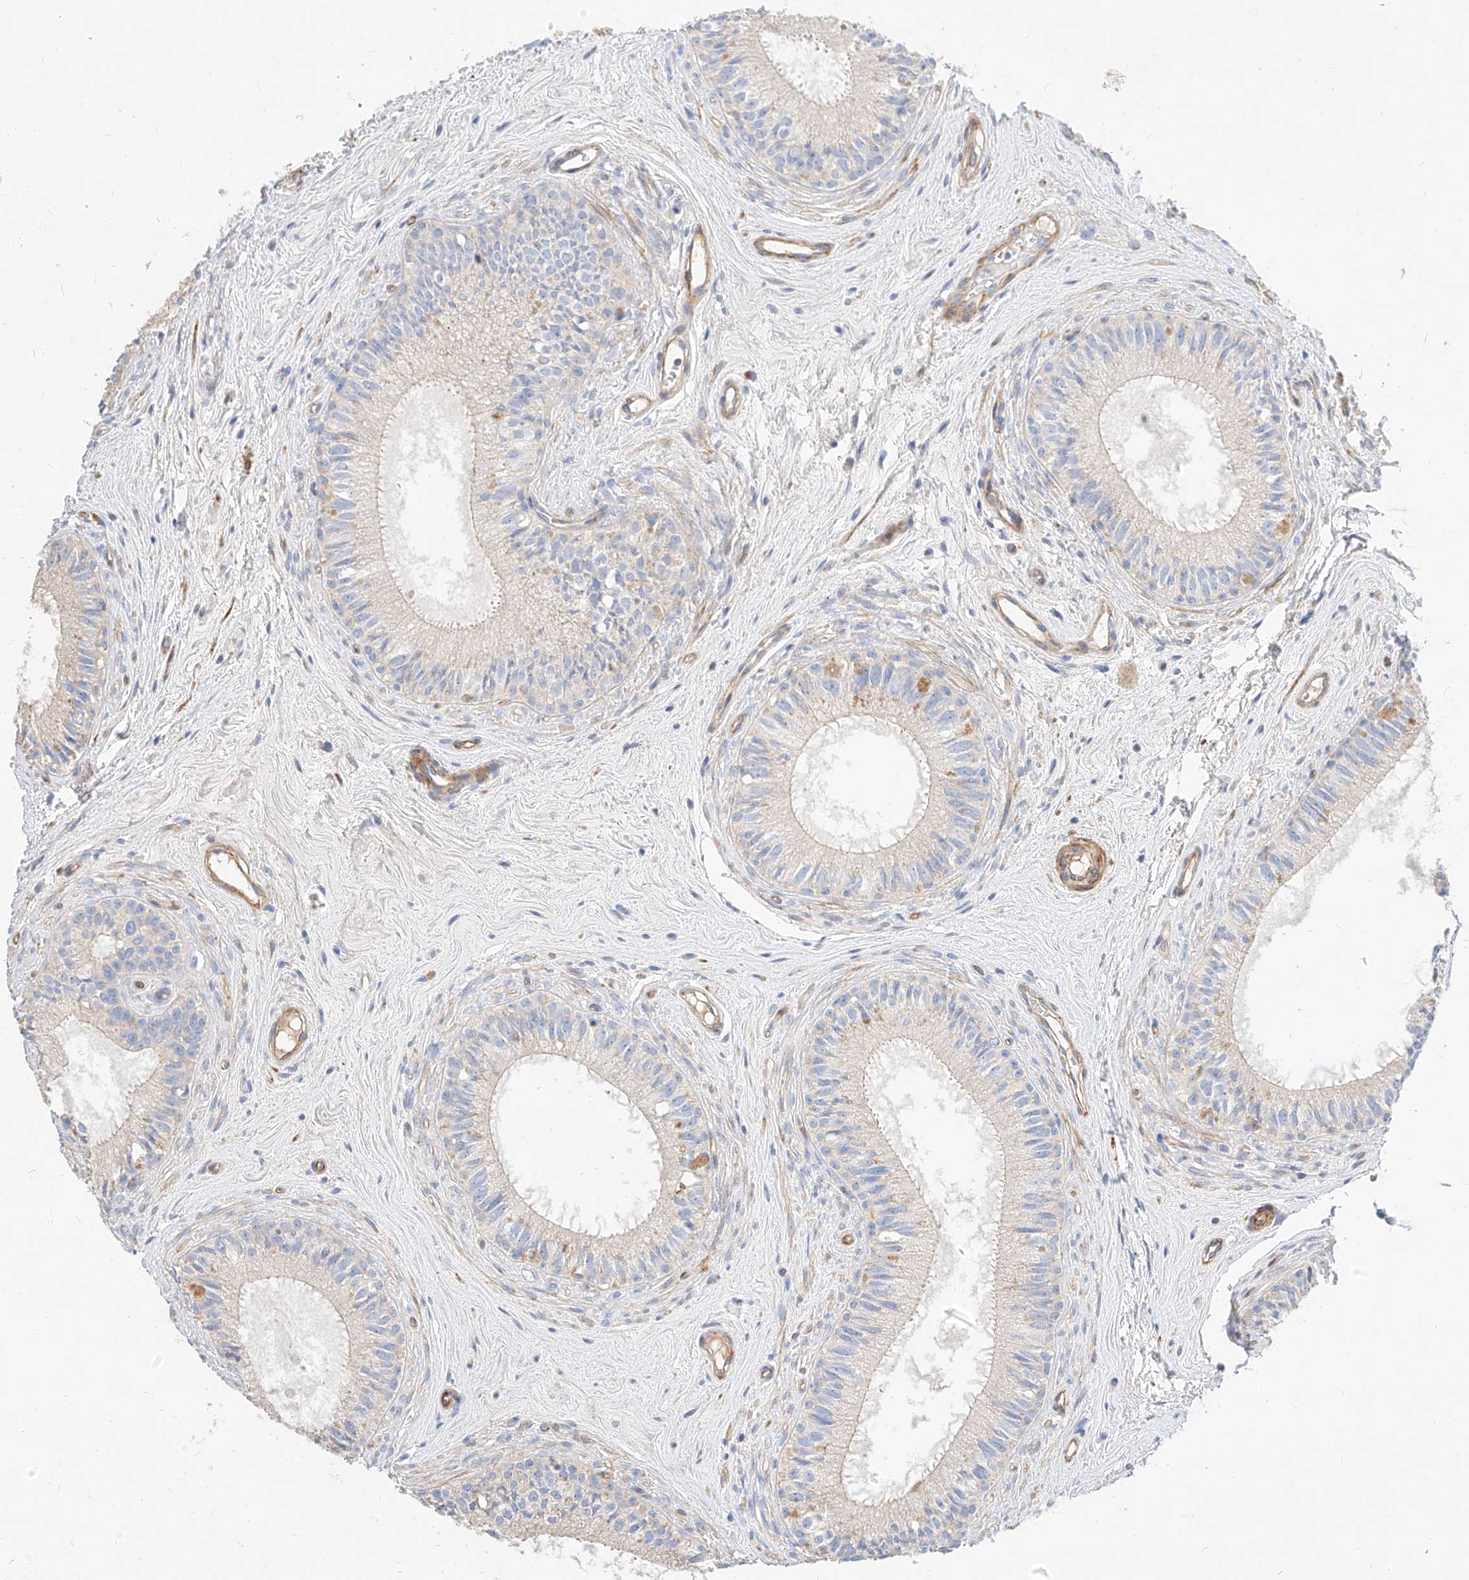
{"staining": {"intensity": "negative", "quantity": "none", "location": "none"}, "tissue": "epididymis", "cell_type": "Glandular cells", "image_type": "normal", "snomed": [{"axis": "morphology", "description": "Normal tissue, NOS"}, {"axis": "topography", "description": "Epididymis"}], "caption": "Protein analysis of normal epididymis demonstrates no significant expression in glandular cells.", "gene": "KCNH5", "patient": {"sex": "male", "age": 71}}